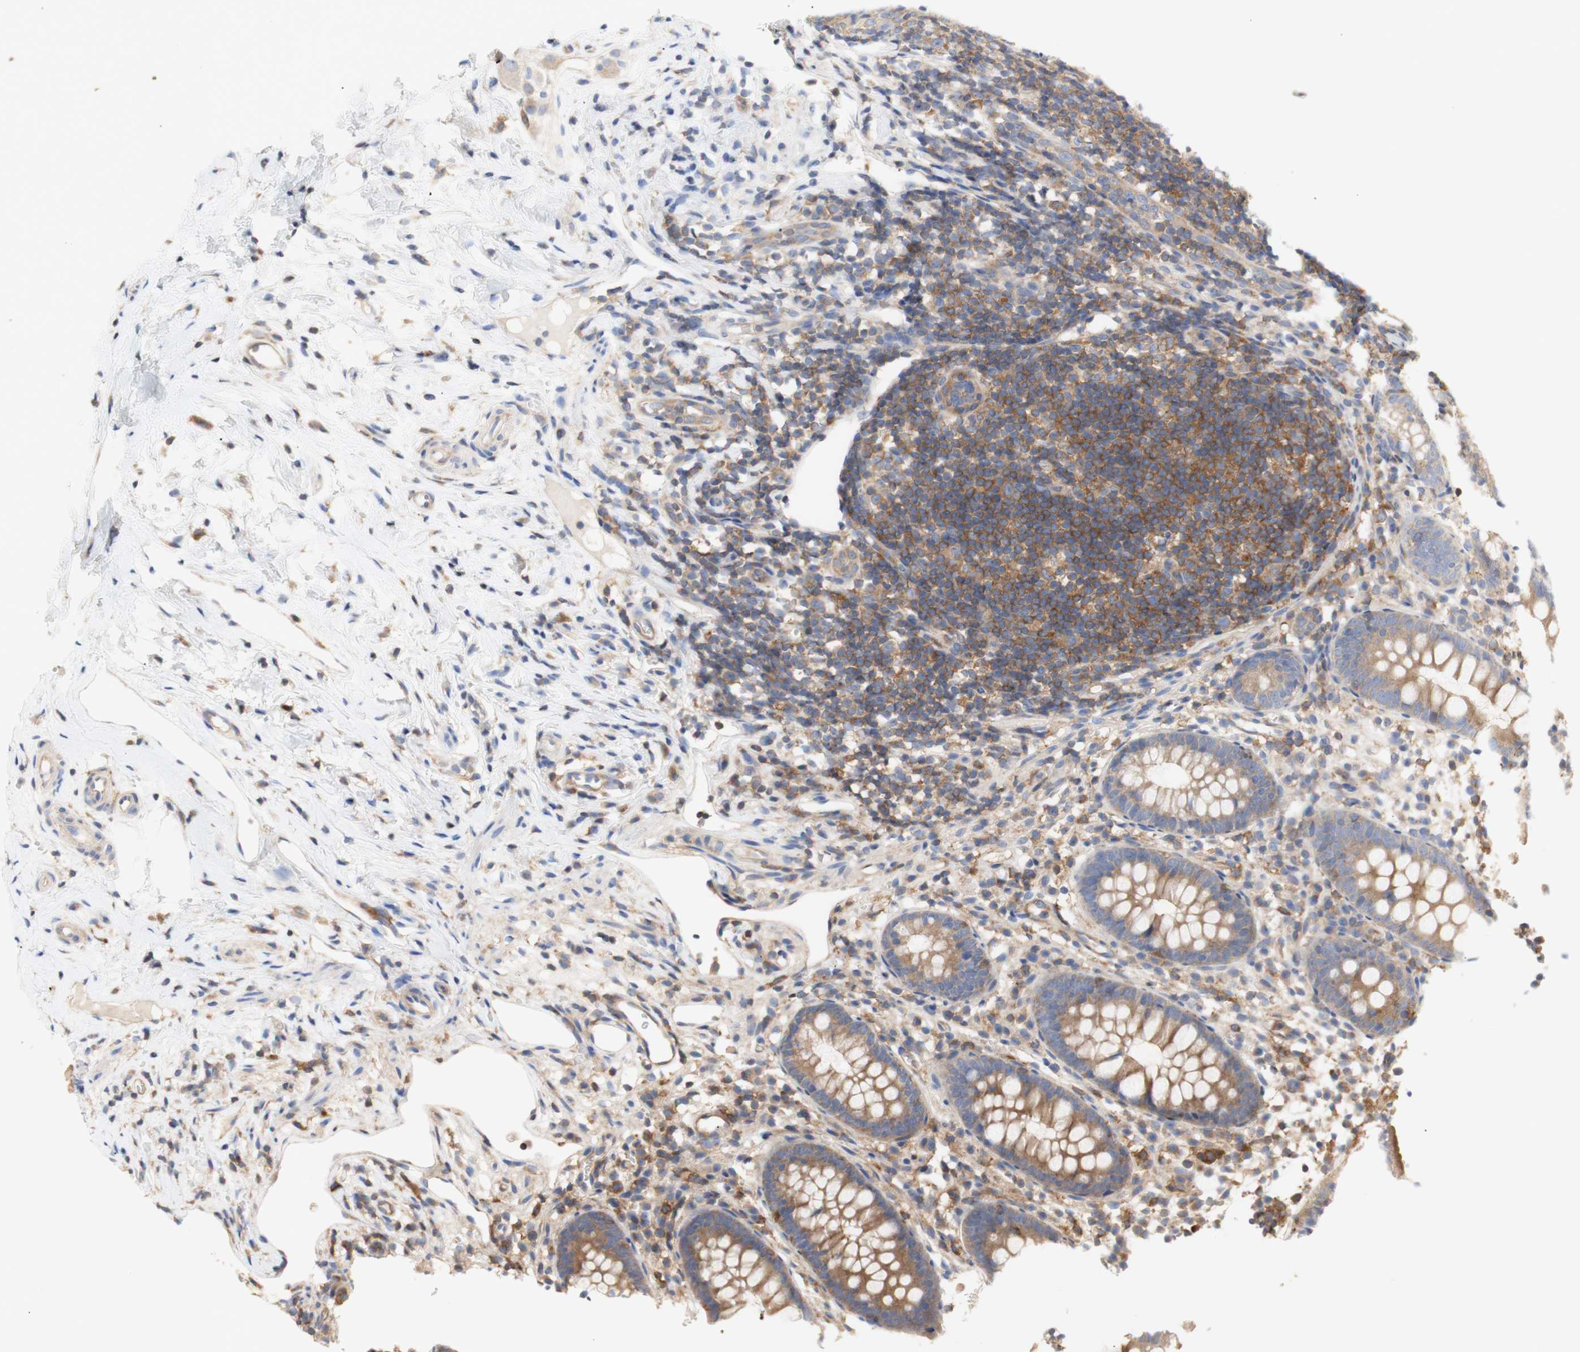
{"staining": {"intensity": "moderate", "quantity": "25%-75%", "location": "cytoplasmic/membranous"}, "tissue": "appendix", "cell_type": "Glandular cells", "image_type": "normal", "snomed": [{"axis": "morphology", "description": "Normal tissue, NOS"}, {"axis": "topography", "description": "Appendix"}], "caption": "Appendix stained for a protein (brown) displays moderate cytoplasmic/membranous positive expression in about 25%-75% of glandular cells.", "gene": "IKBKG", "patient": {"sex": "female", "age": 20}}